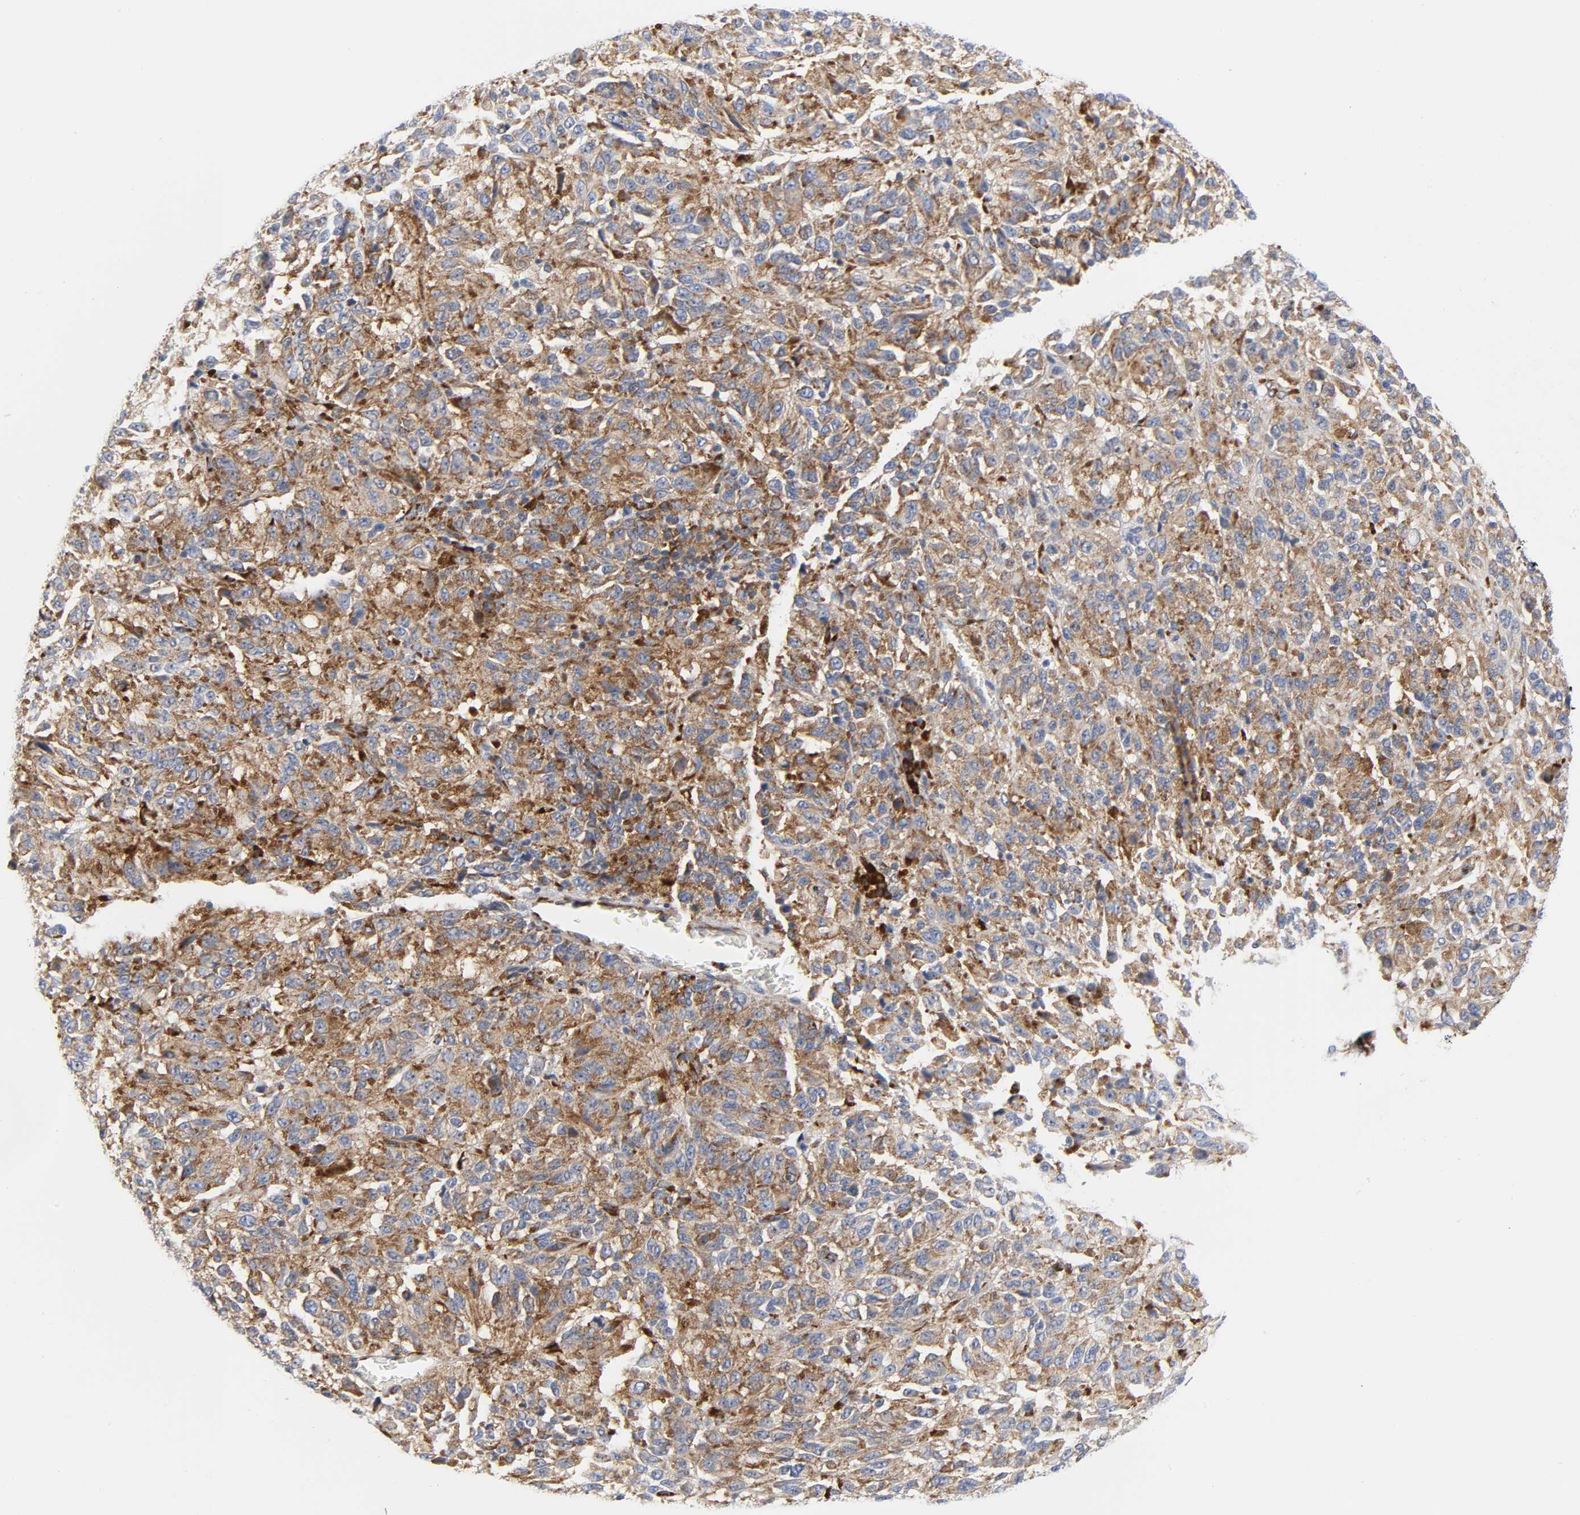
{"staining": {"intensity": "strong", "quantity": ">75%", "location": "cytoplasmic/membranous"}, "tissue": "melanoma", "cell_type": "Tumor cells", "image_type": "cancer", "snomed": [{"axis": "morphology", "description": "Malignant melanoma, Metastatic site"}, {"axis": "topography", "description": "Lung"}], "caption": "Brown immunohistochemical staining in melanoma exhibits strong cytoplasmic/membranous positivity in approximately >75% of tumor cells.", "gene": "REL", "patient": {"sex": "male", "age": 64}}